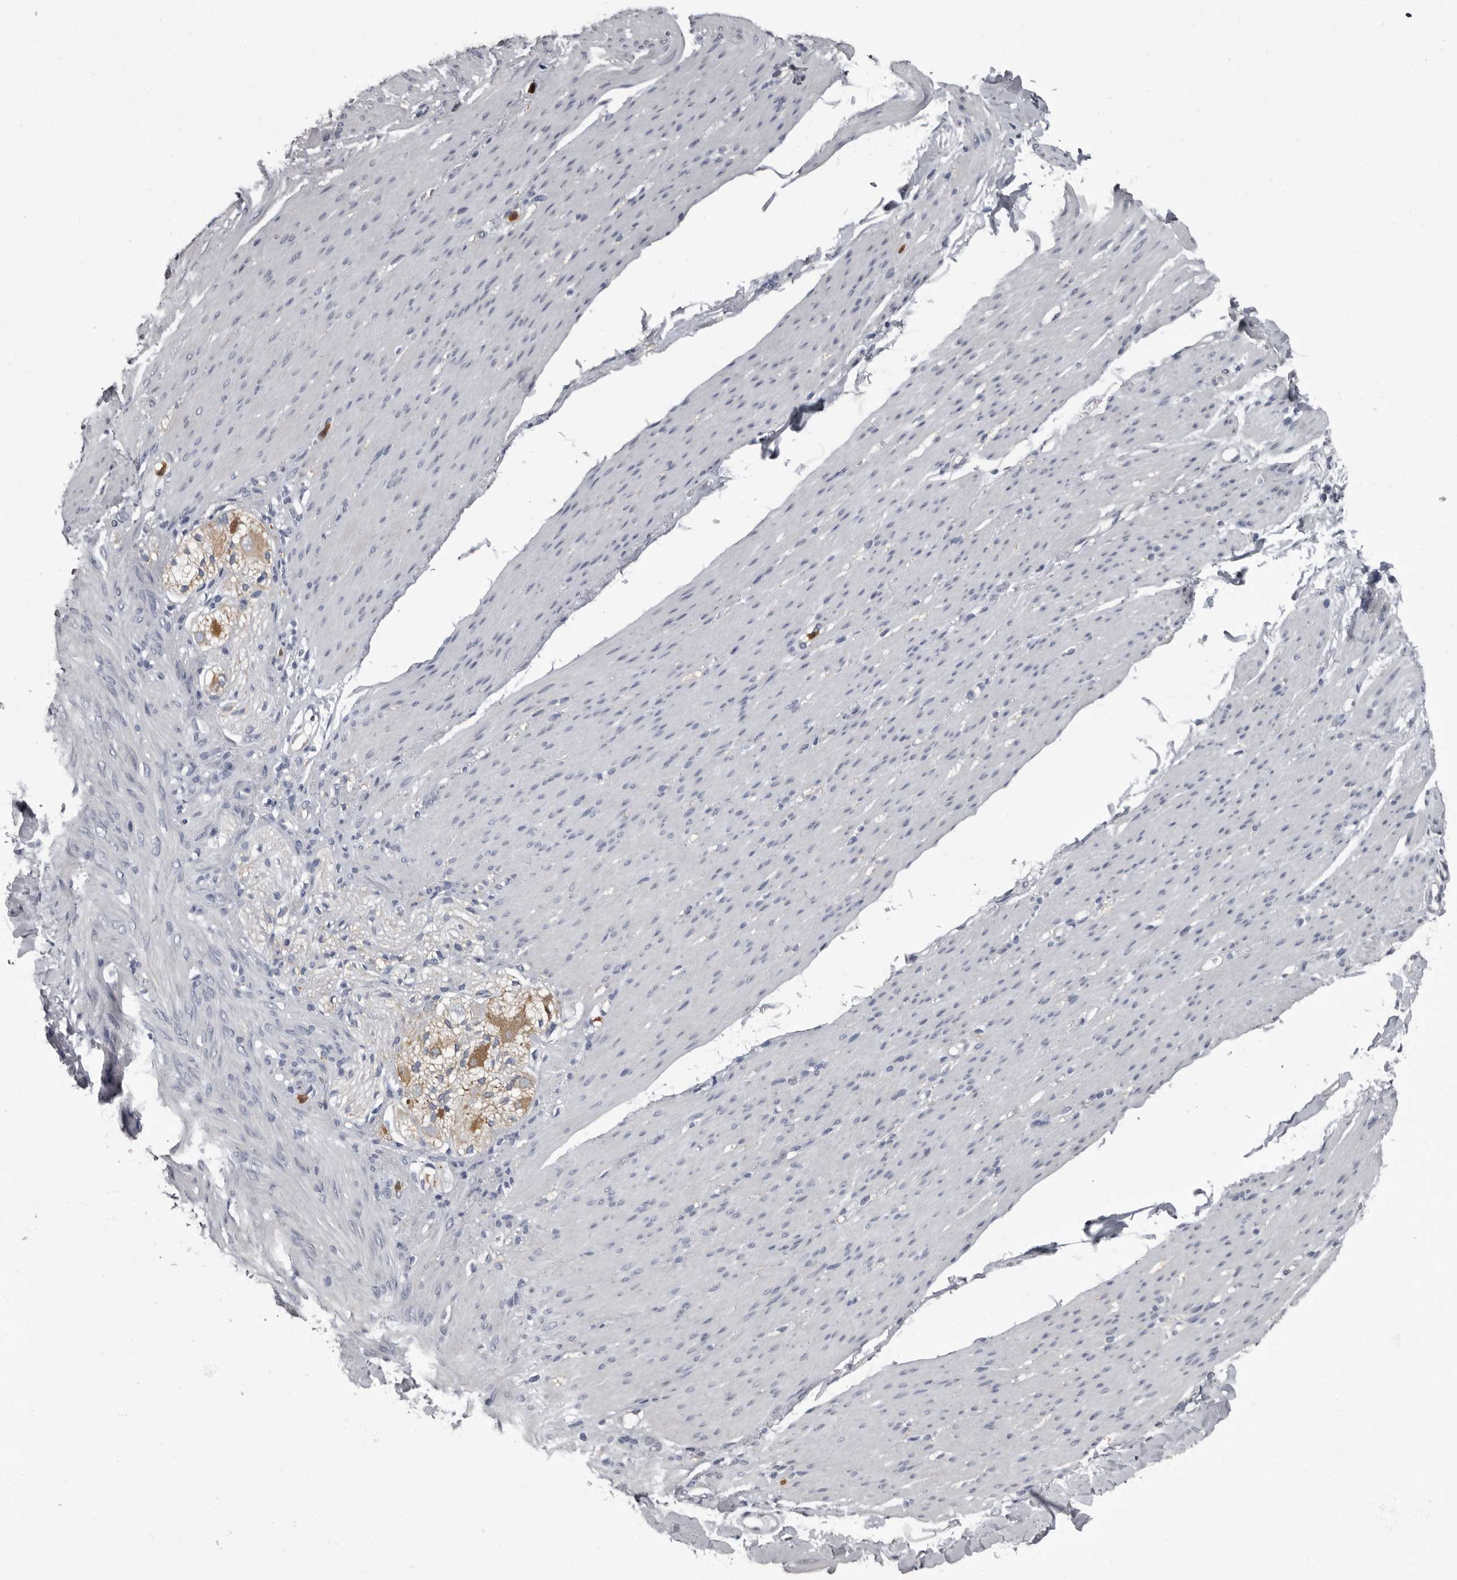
{"staining": {"intensity": "negative", "quantity": "none", "location": "none"}, "tissue": "smooth muscle", "cell_type": "Smooth muscle cells", "image_type": "normal", "snomed": [{"axis": "morphology", "description": "Normal tissue, NOS"}, {"axis": "topography", "description": "Colon"}, {"axis": "topography", "description": "Peripheral nerve tissue"}], "caption": "Human smooth muscle stained for a protein using IHC reveals no positivity in smooth muscle cells.", "gene": "TPD52L1", "patient": {"sex": "female", "age": 61}}